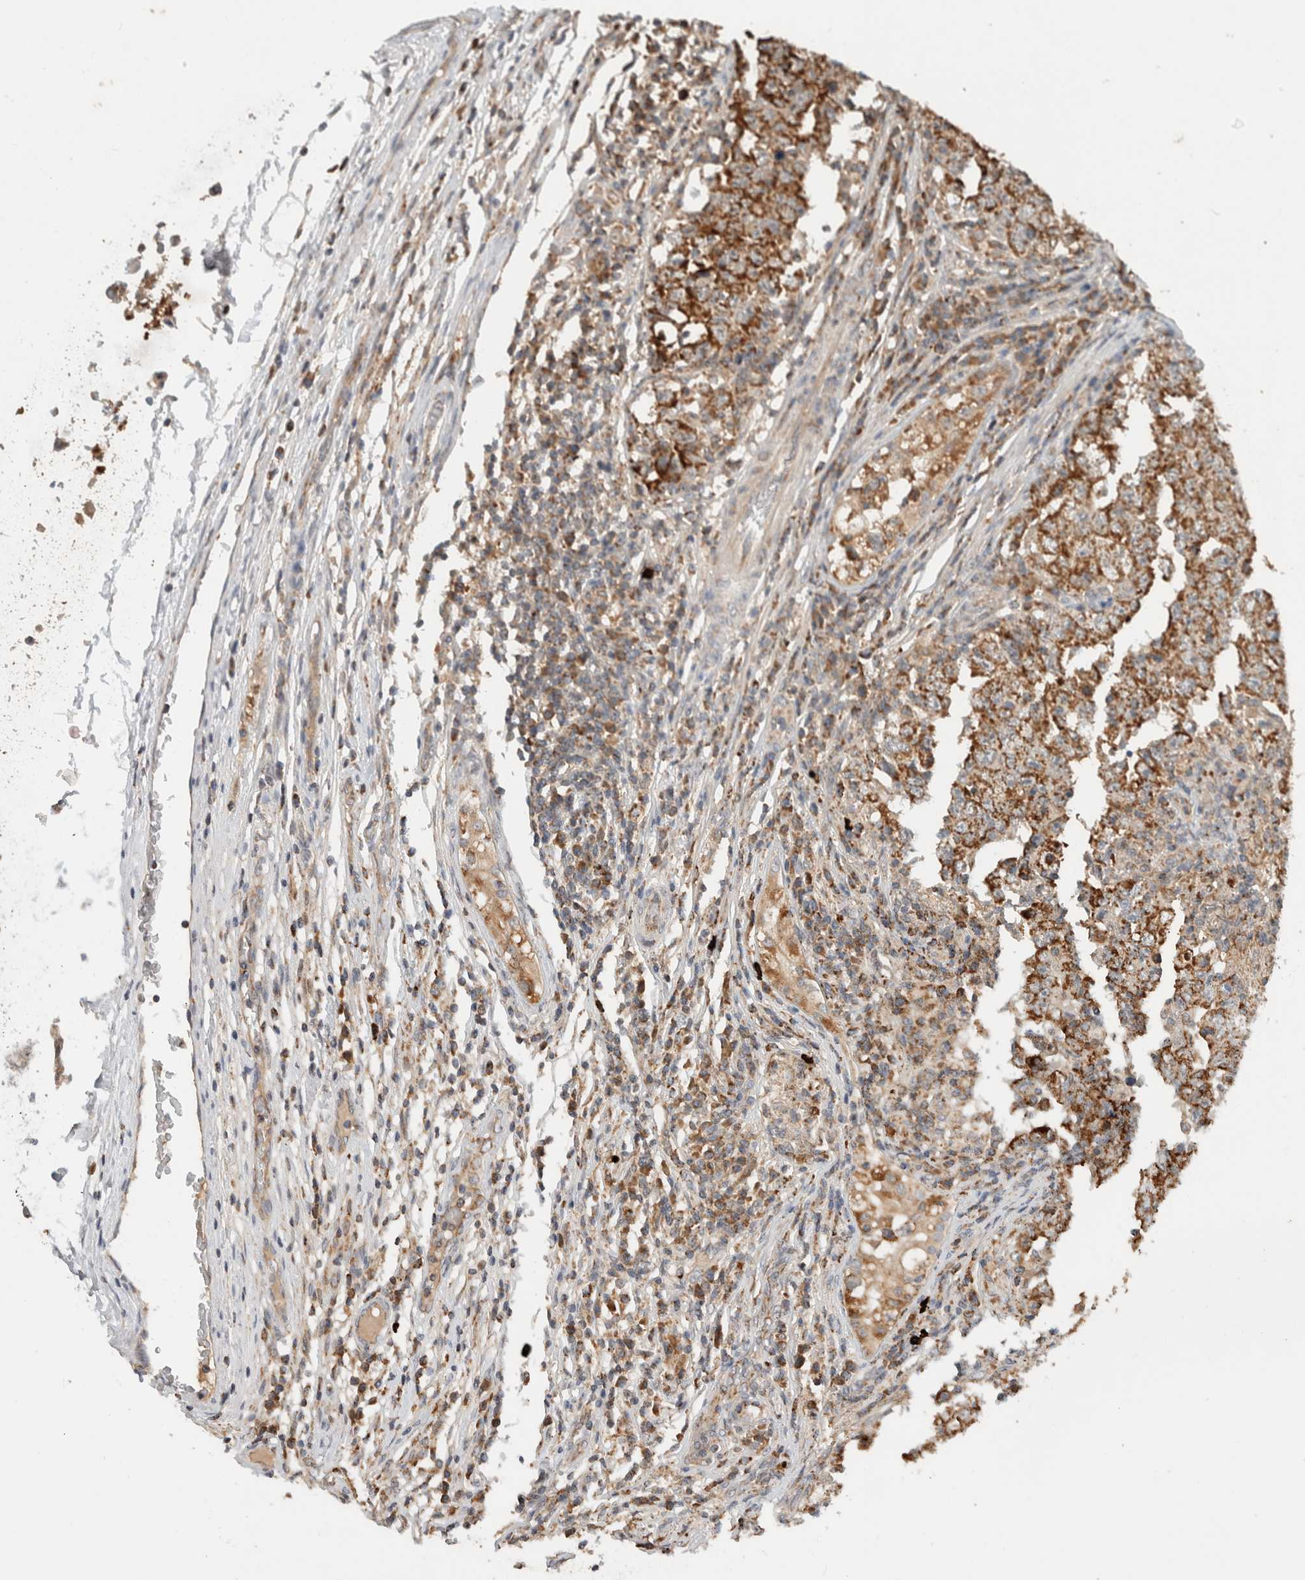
{"staining": {"intensity": "moderate", "quantity": ">75%", "location": "cytoplasmic/membranous"}, "tissue": "testis cancer", "cell_type": "Tumor cells", "image_type": "cancer", "snomed": [{"axis": "morphology", "description": "Carcinoma, Embryonal, NOS"}, {"axis": "topography", "description": "Testis"}], "caption": "An IHC micrograph of neoplastic tissue is shown. Protein staining in brown shows moderate cytoplasmic/membranous positivity in testis embryonal carcinoma within tumor cells. The staining is performed using DAB brown chromogen to label protein expression. The nuclei are counter-stained blue using hematoxylin.", "gene": "AMPD1", "patient": {"sex": "male", "age": 26}}